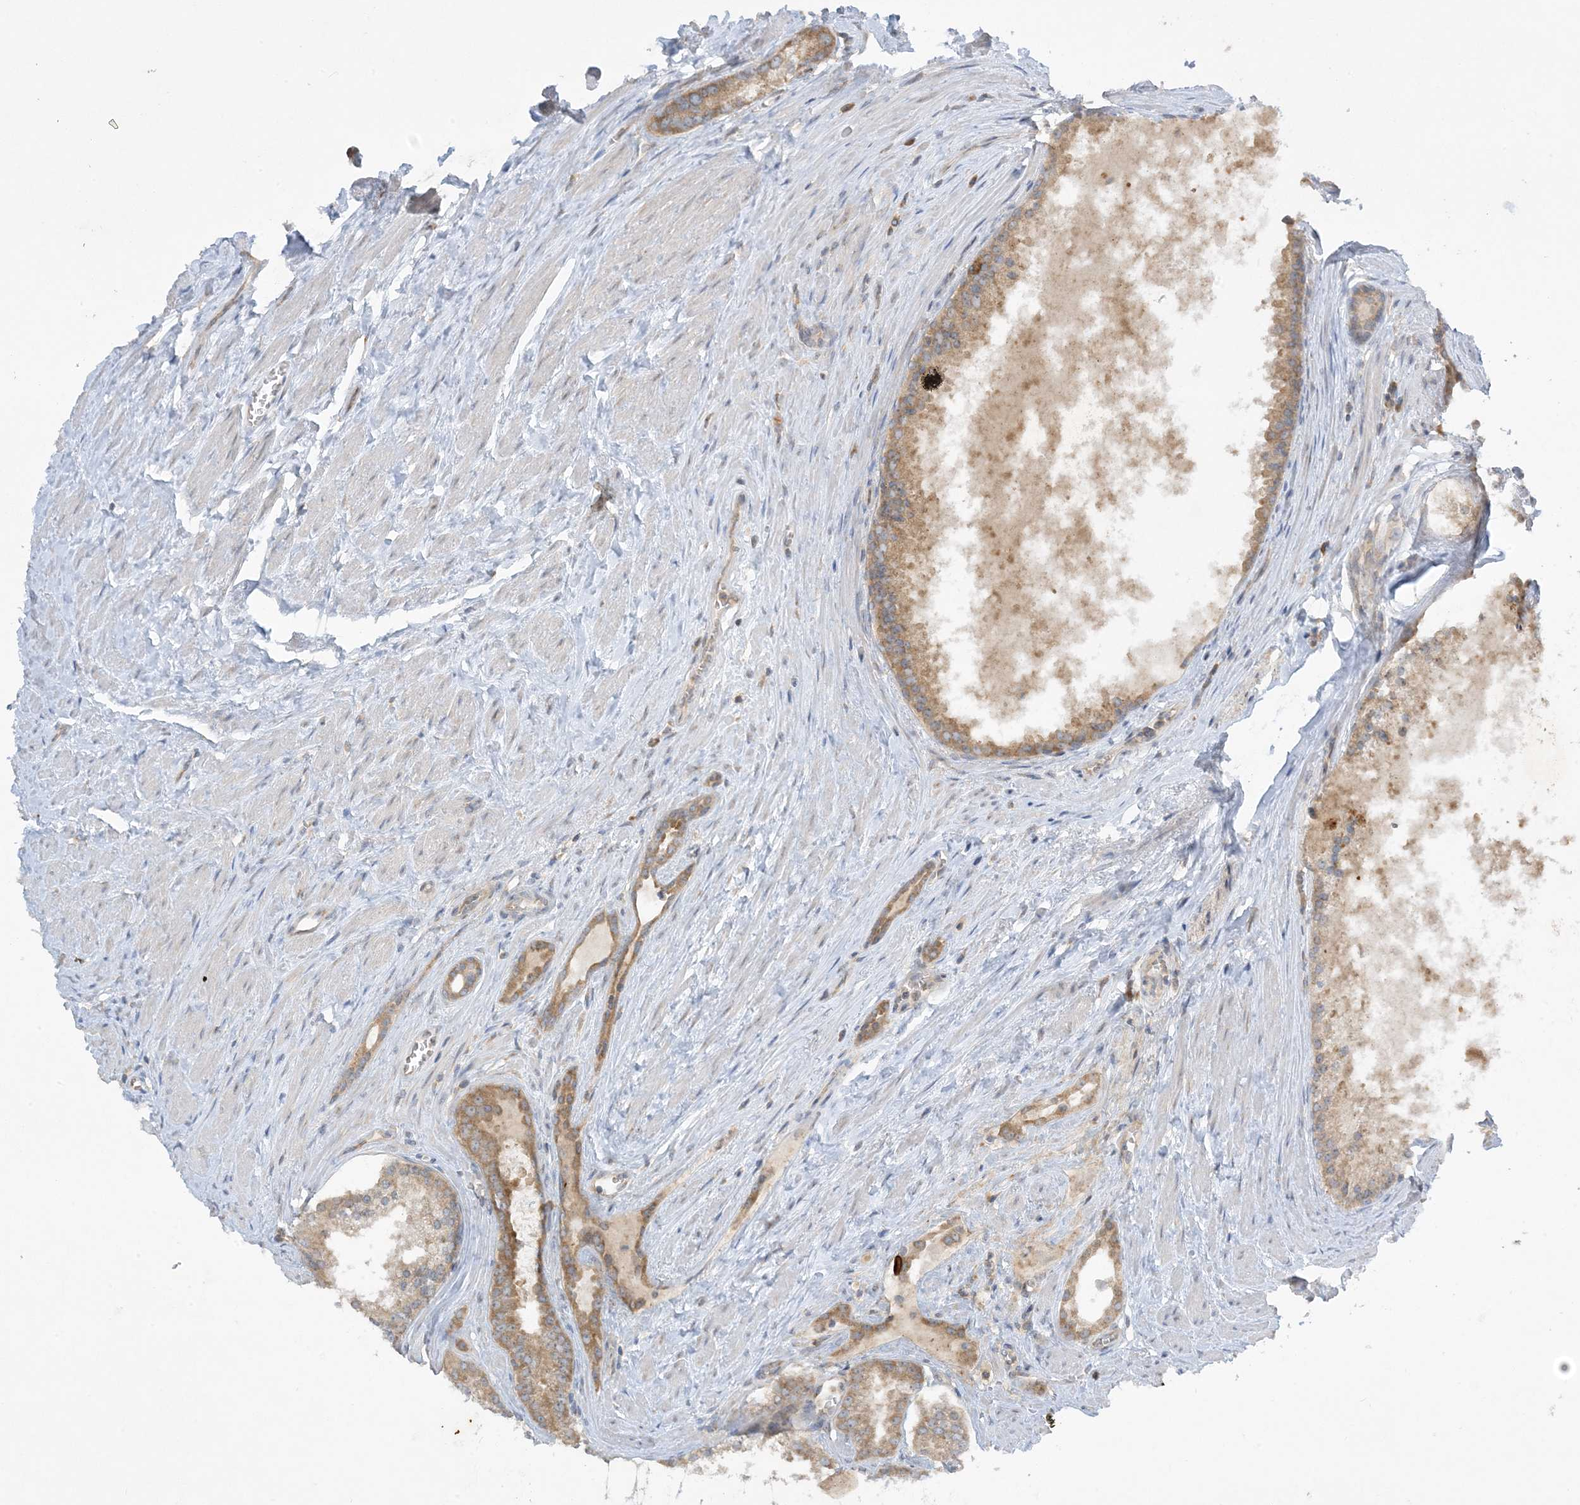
{"staining": {"intensity": "moderate", "quantity": ">75%", "location": "cytoplasmic/membranous"}, "tissue": "prostate cancer", "cell_type": "Tumor cells", "image_type": "cancer", "snomed": [{"axis": "morphology", "description": "Adenocarcinoma, High grade"}, {"axis": "topography", "description": "Prostate"}], "caption": "Brown immunohistochemical staining in prostate adenocarcinoma (high-grade) displays moderate cytoplasmic/membranous positivity in about >75% of tumor cells.", "gene": "RPP40", "patient": {"sex": "male", "age": 68}}